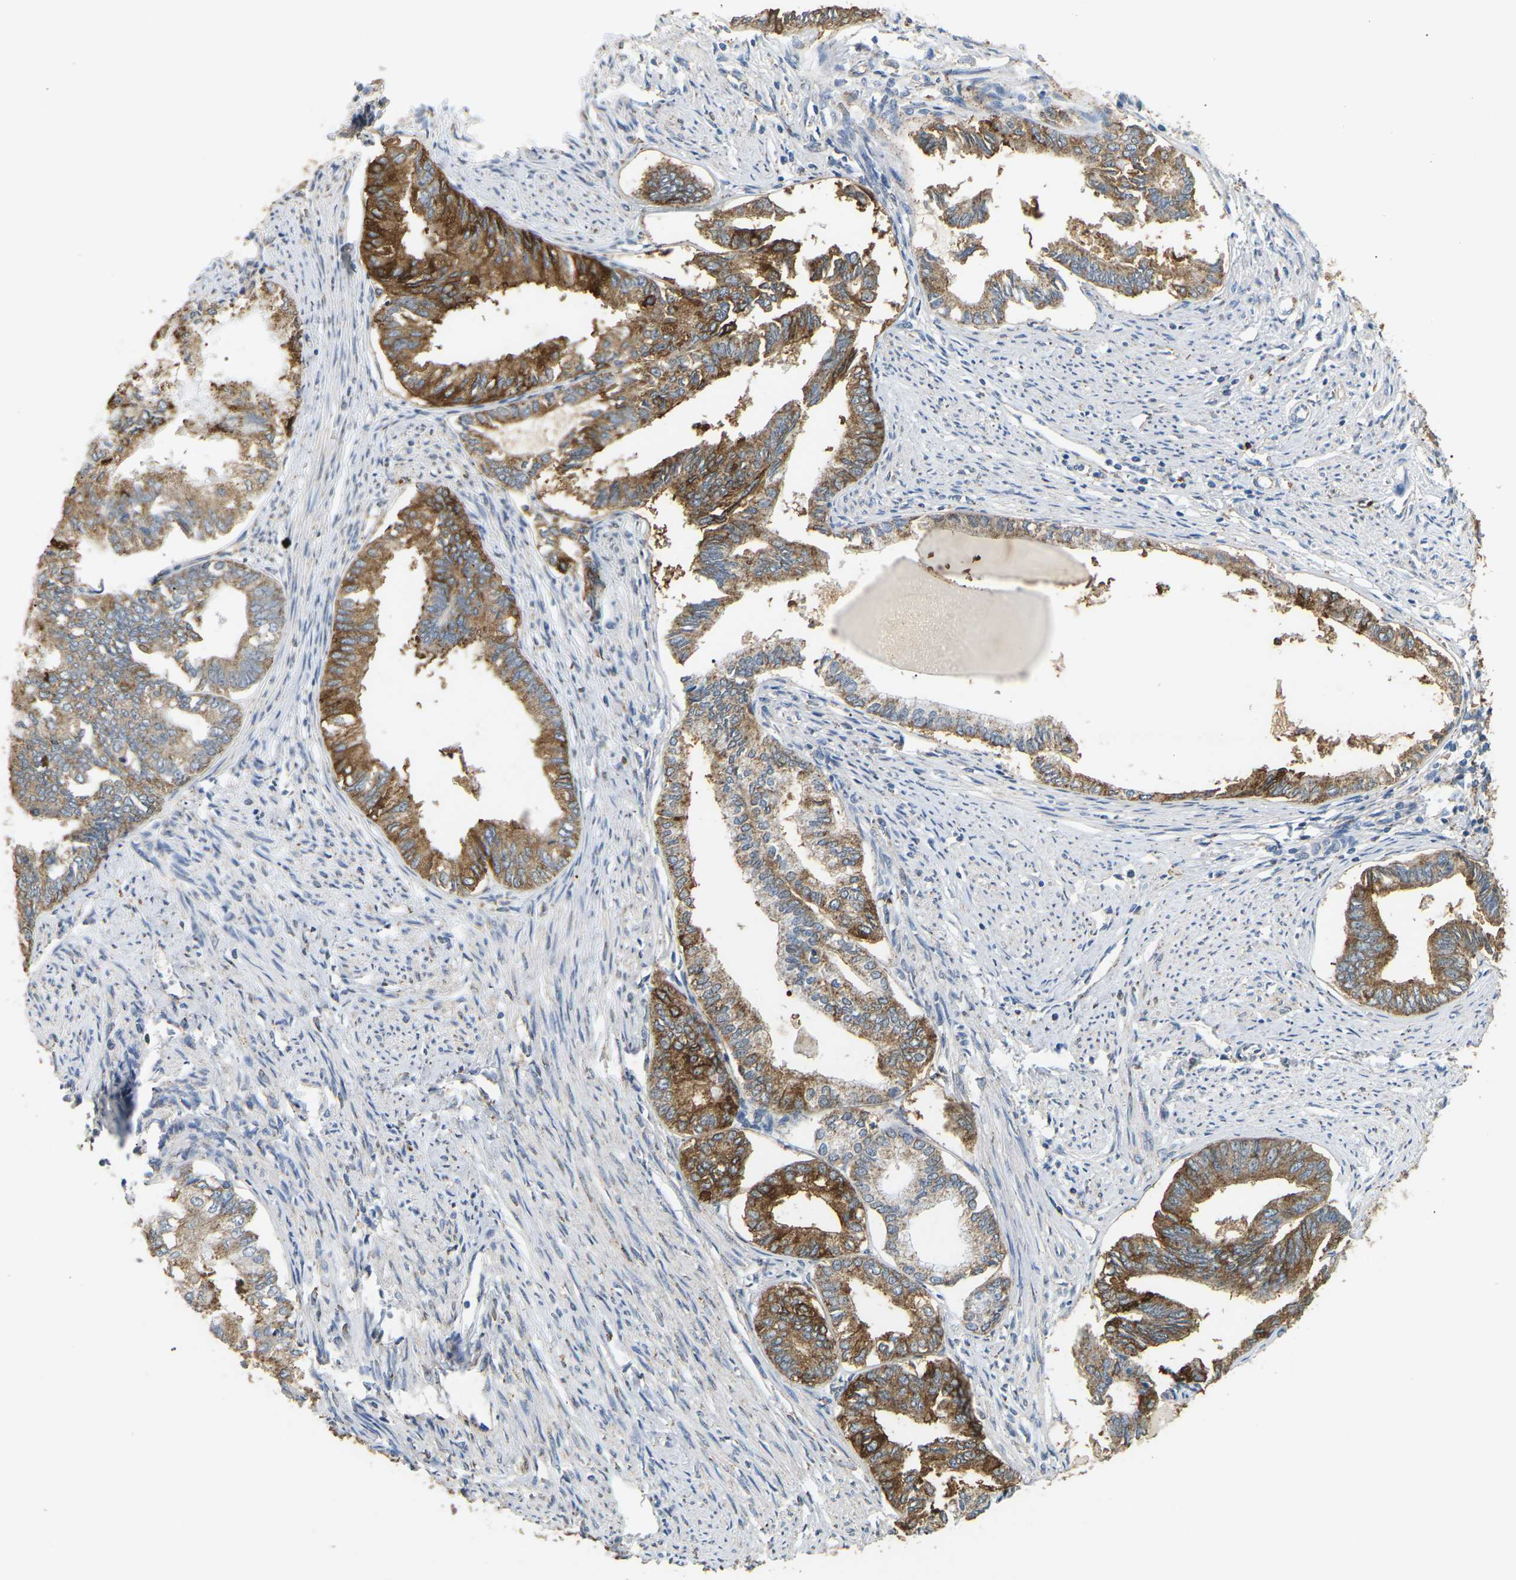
{"staining": {"intensity": "moderate", "quantity": ">75%", "location": "cytoplasmic/membranous"}, "tissue": "endometrial cancer", "cell_type": "Tumor cells", "image_type": "cancer", "snomed": [{"axis": "morphology", "description": "Adenocarcinoma, NOS"}, {"axis": "topography", "description": "Endometrium"}], "caption": "Tumor cells show medium levels of moderate cytoplasmic/membranous positivity in about >75% of cells in adenocarcinoma (endometrial). Ihc stains the protein of interest in brown and the nuclei are stained blue.", "gene": "ADM", "patient": {"sex": "female", "age": 86}}